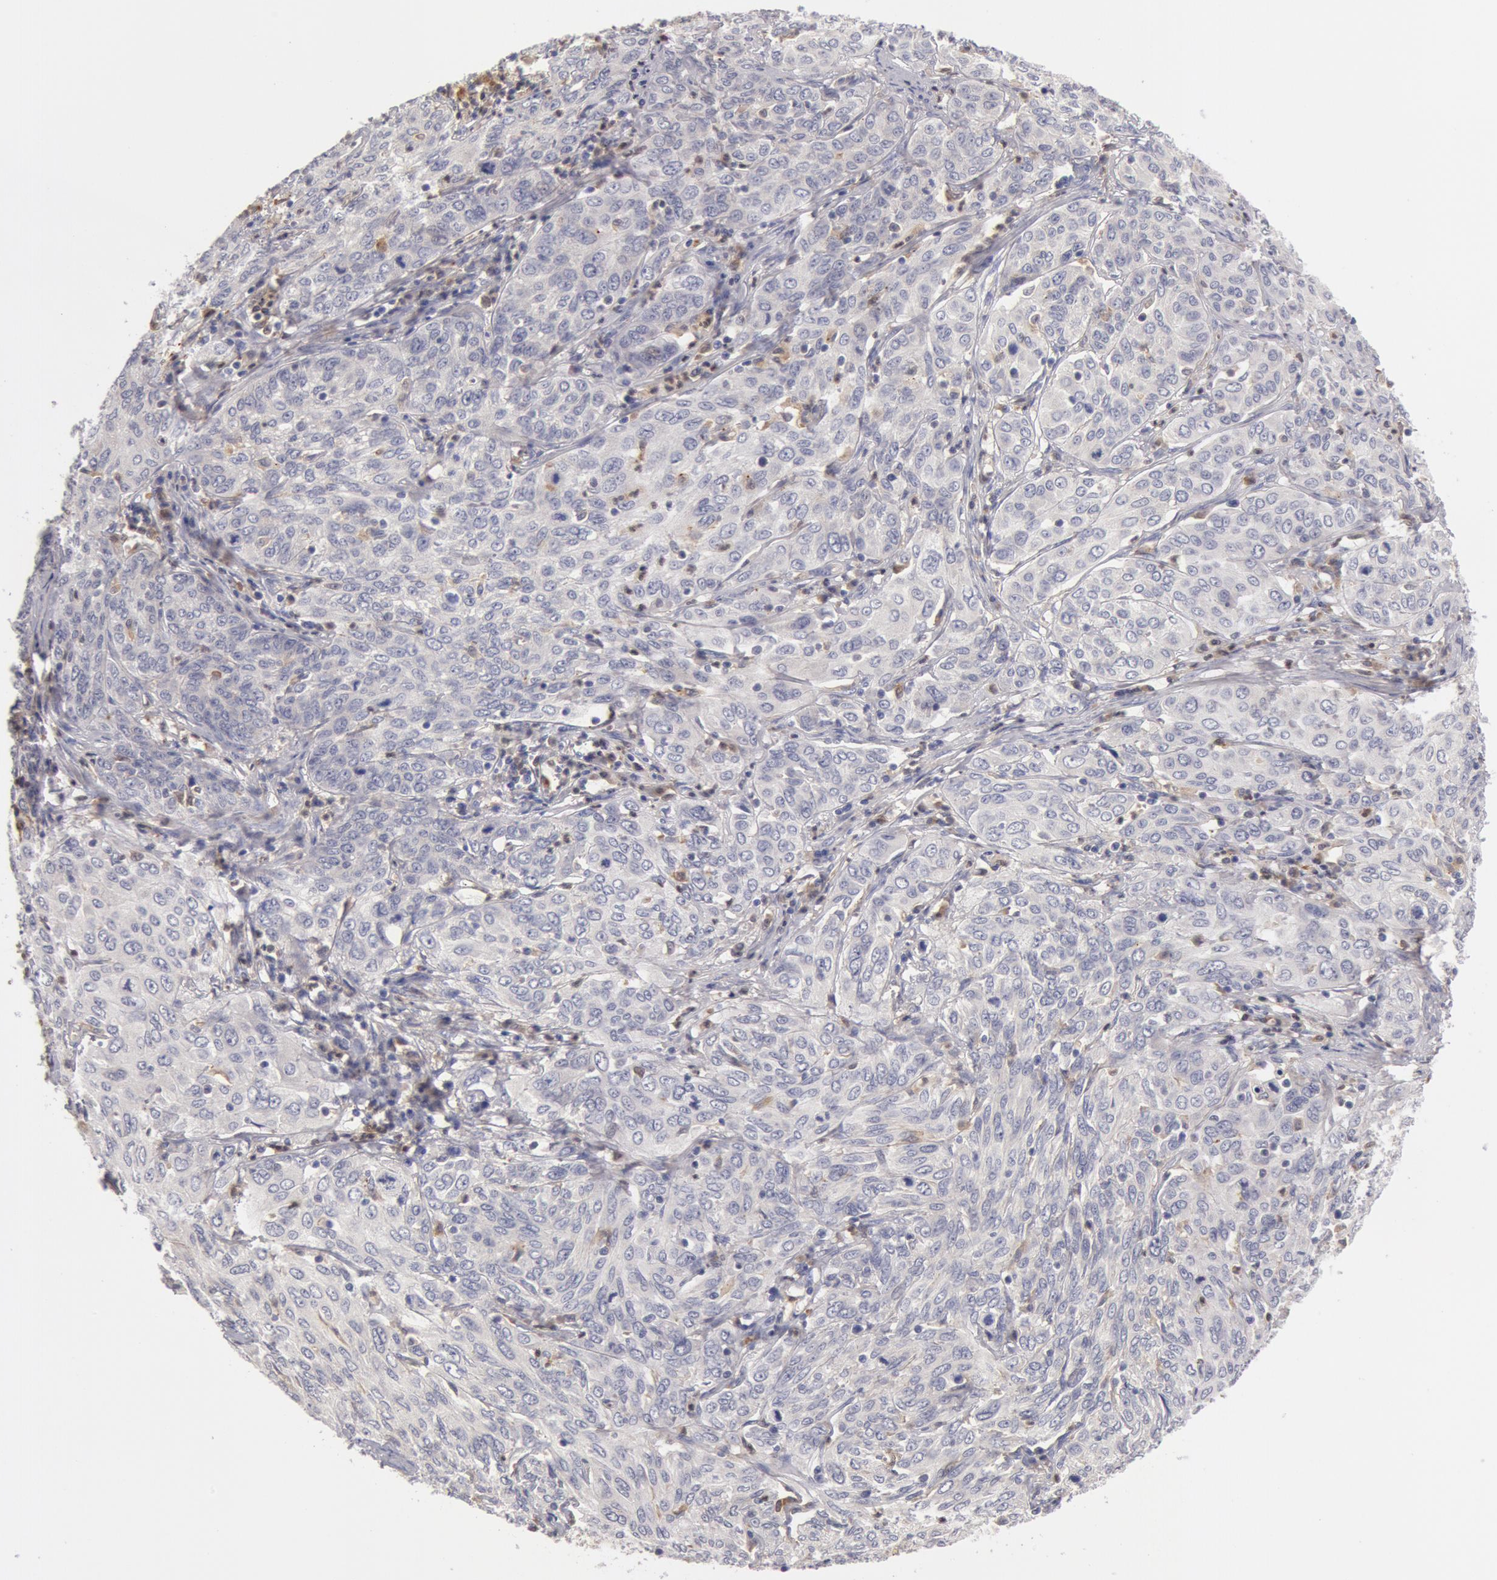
{"staining": {"intensity": "weak", "quantity": "<25%", "location": "cytoplasmic/membranous"}, "tissue": "cervical cancer", "cell_type": "Tumor cells", "image_type": "cancer", "snomed": [{"axis": "morphology", "description": "Squamous cell carcinoma, NOS"}, {"axis": "topography", "description": "Cervix"}], "caption": "A high-resolution image shows immunohistochemistry (IHC) staining of cervical cancer, which reveals no significant expression in tumor cells.", "gene": "SYK", "patient": {"sex": "female", "age": 38}}